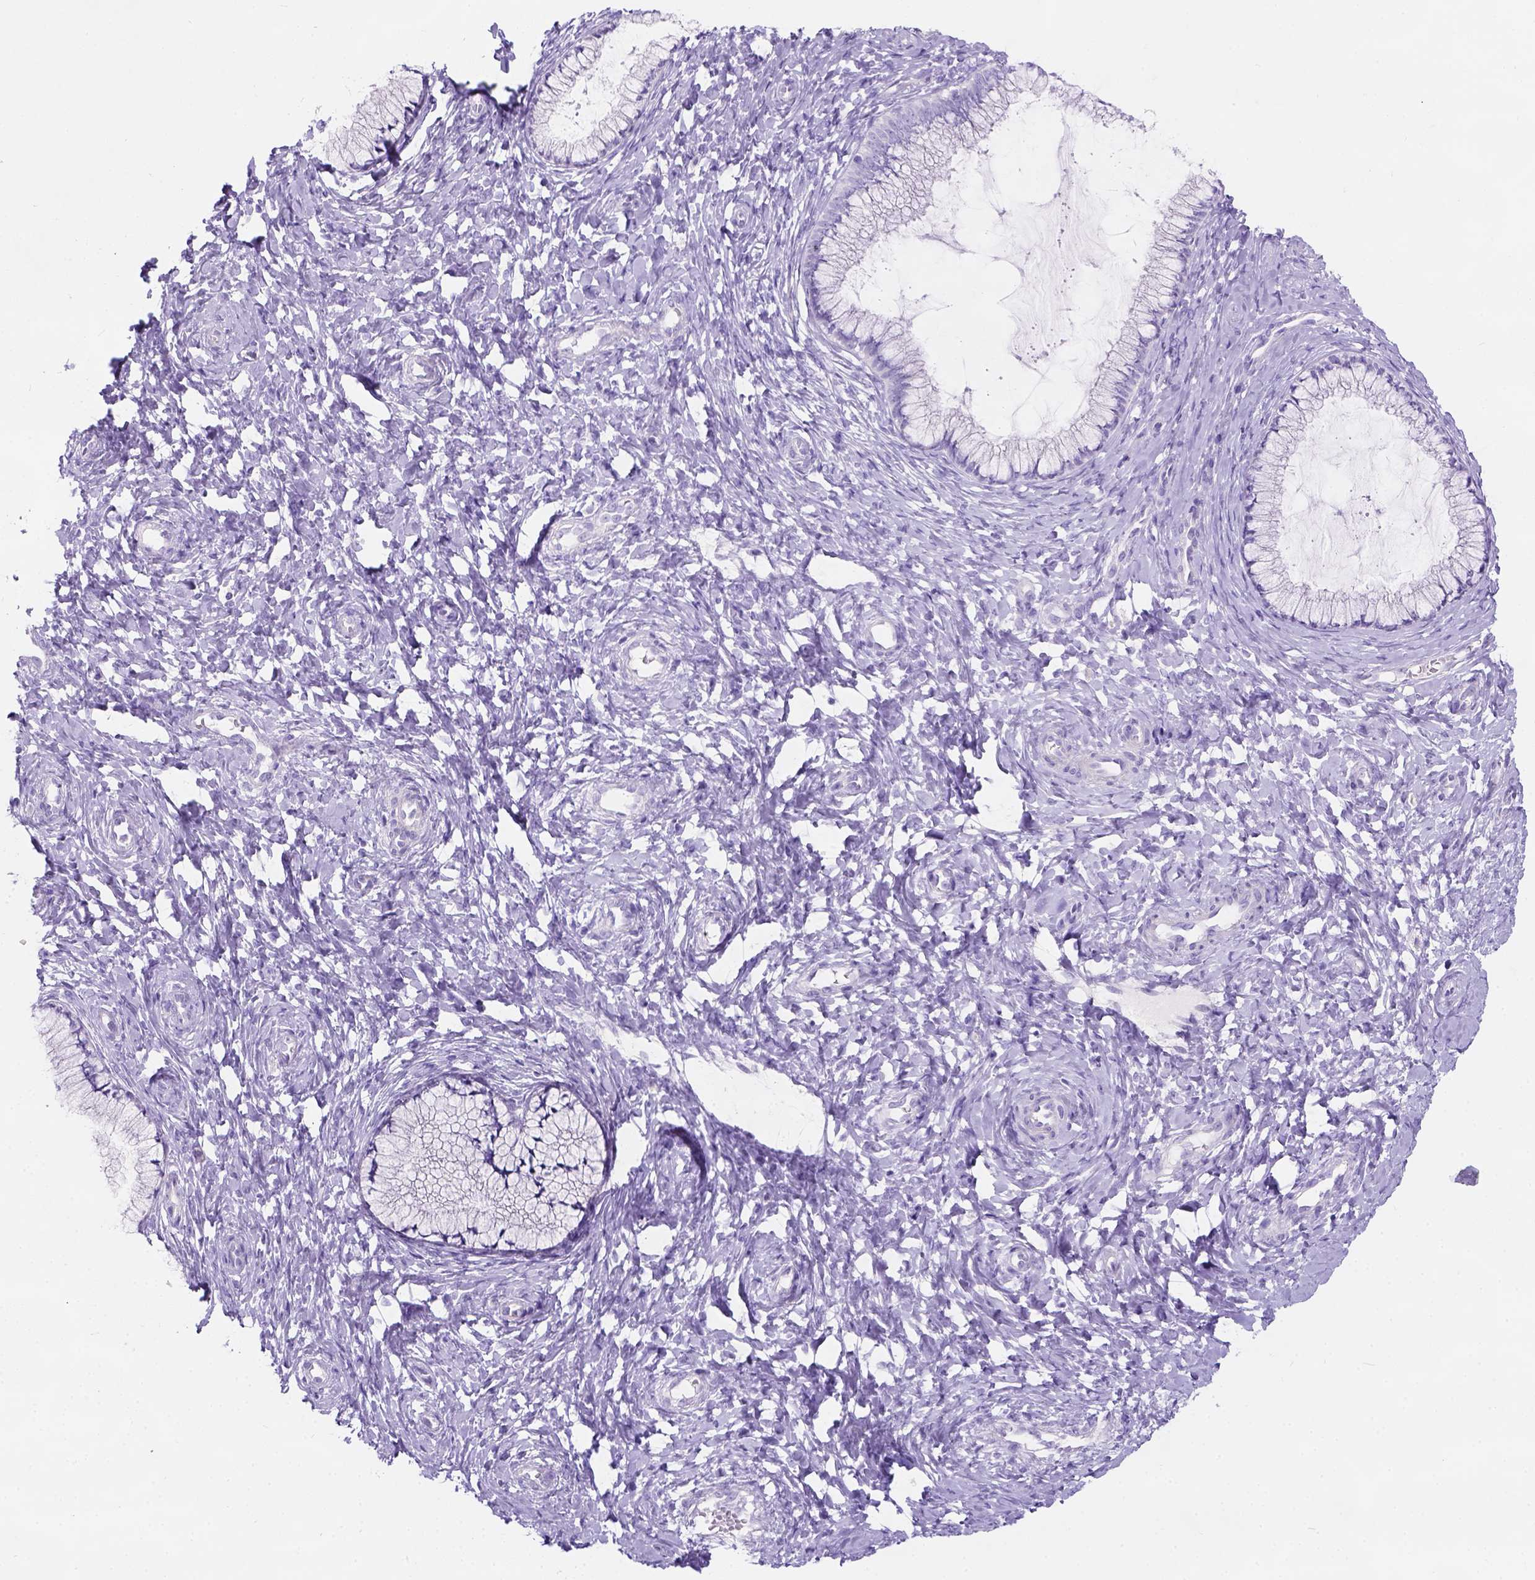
{"staining": {"intensity": "negative", "quantity": "none", "location": "none"}, "tissue": "cervix", "cell_type": "Glandular cells", "image_type": "normal", "snomed": [{"axis": "morphology", "description": "Normal tissue, NOS"}, {"axis": "topography", "description": "Cervix"}], "caption": "The image exhibits no staining of glandular cells in normal cervix. (Brightfield microscopy of DAB (3,3'-diaminobenzidine) IHC at high magnification).", "gene": "C7orf57", "patient": {"sex": "female", "age": 37}}